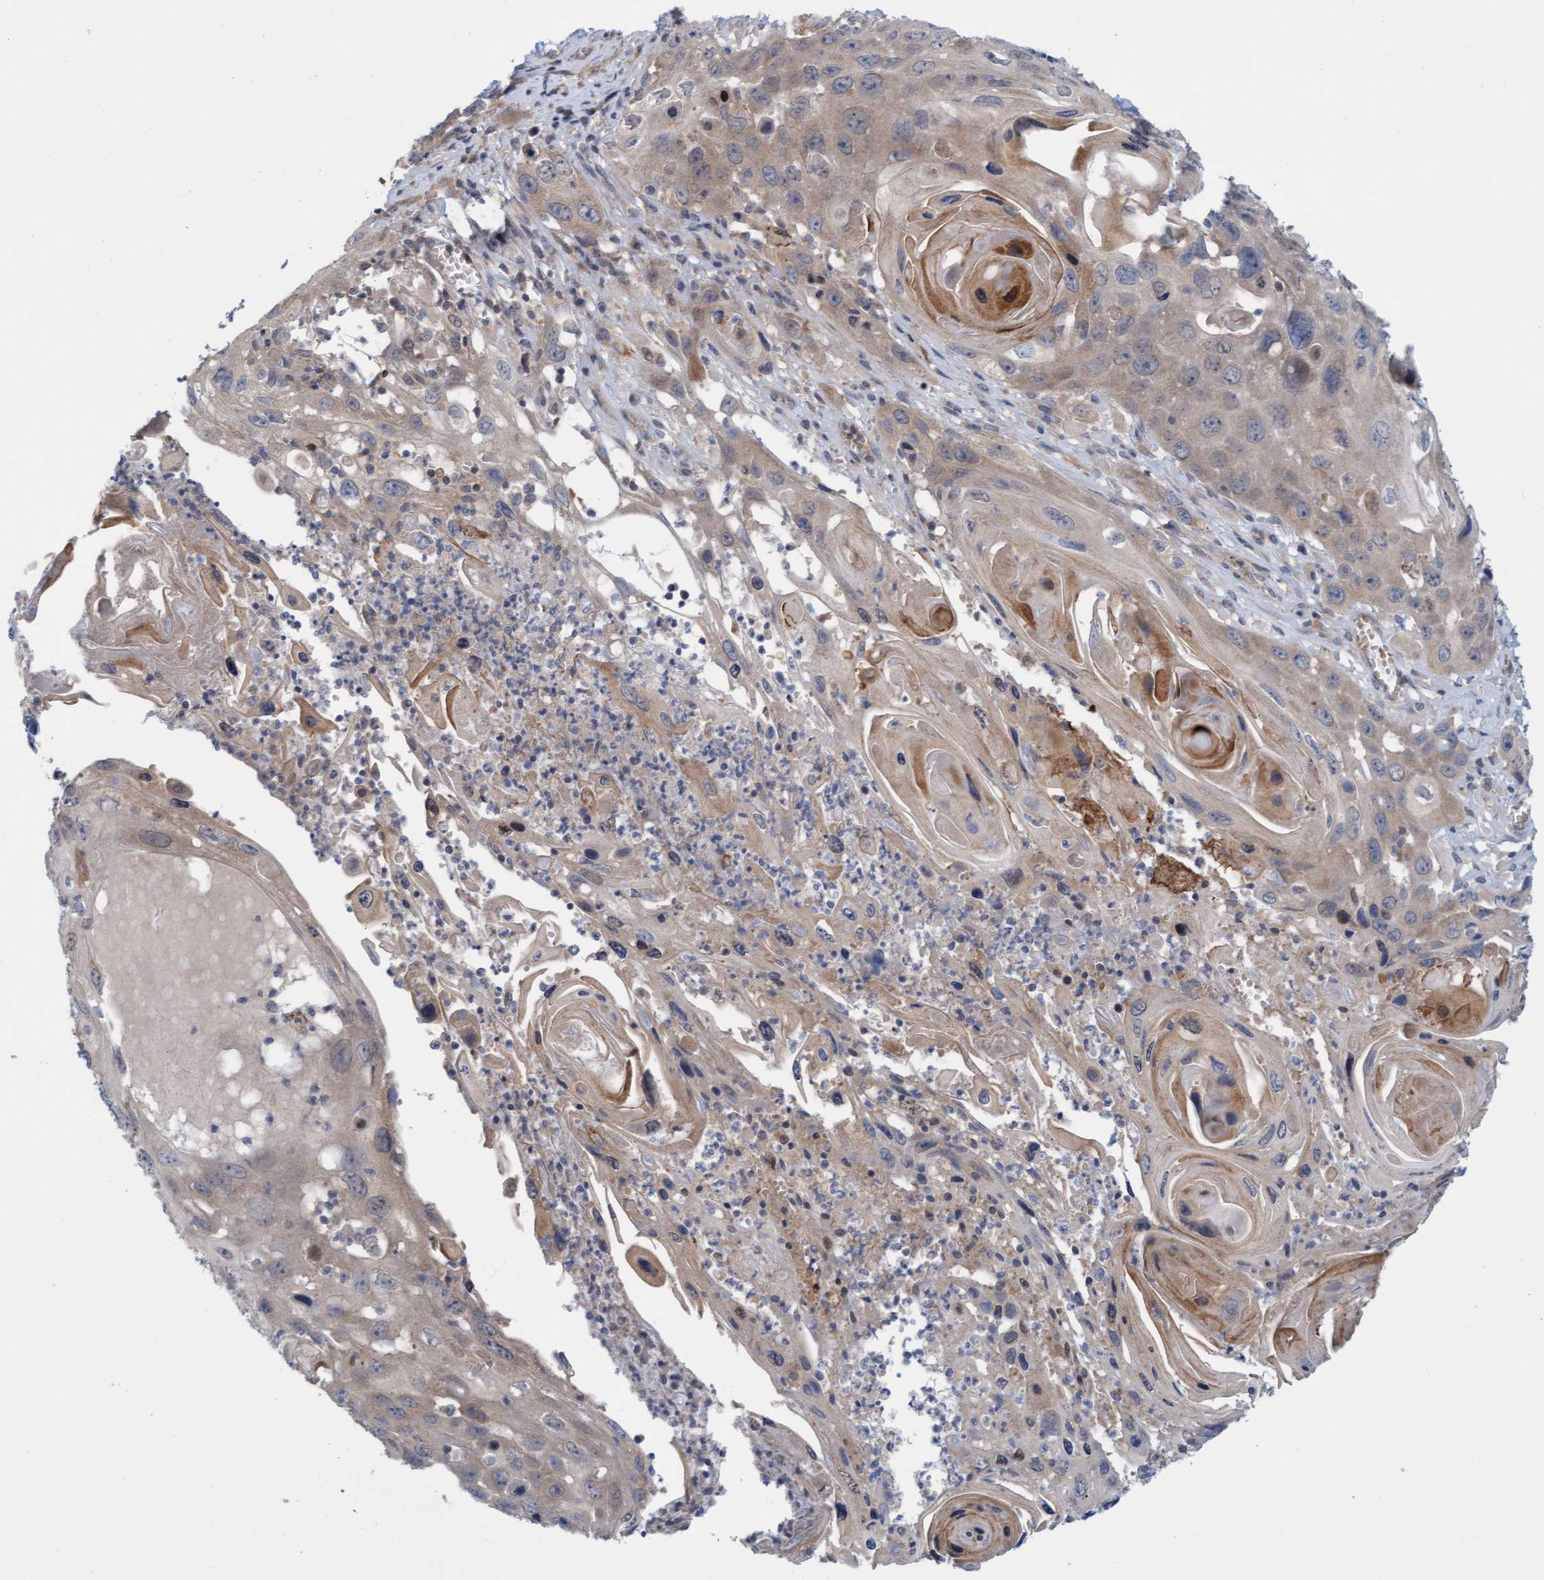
{"staining": {"intensity": "weak", "quantity": "<25%", "location": "cytoplasmic/membranous"}, "tissue": "skin cancer", "cell_type": "Tumor cells", "image_type": "cancer", "snomed": [{"axis": "morphology", "description": "Squamous cell carcinoma, NOS"}, {"axis": "topography", "description": "Skin"}], "caption": "Immunohistochemical staining of squamous cell carcinoma (skin) shows no significant positivity in tumor cells. (DAB immunohistochemistry (IHC) visualized using brightfield microscopy, high magnification).", "gene": "KLHL25", "patient": {"sex": "male", "age": 55}}